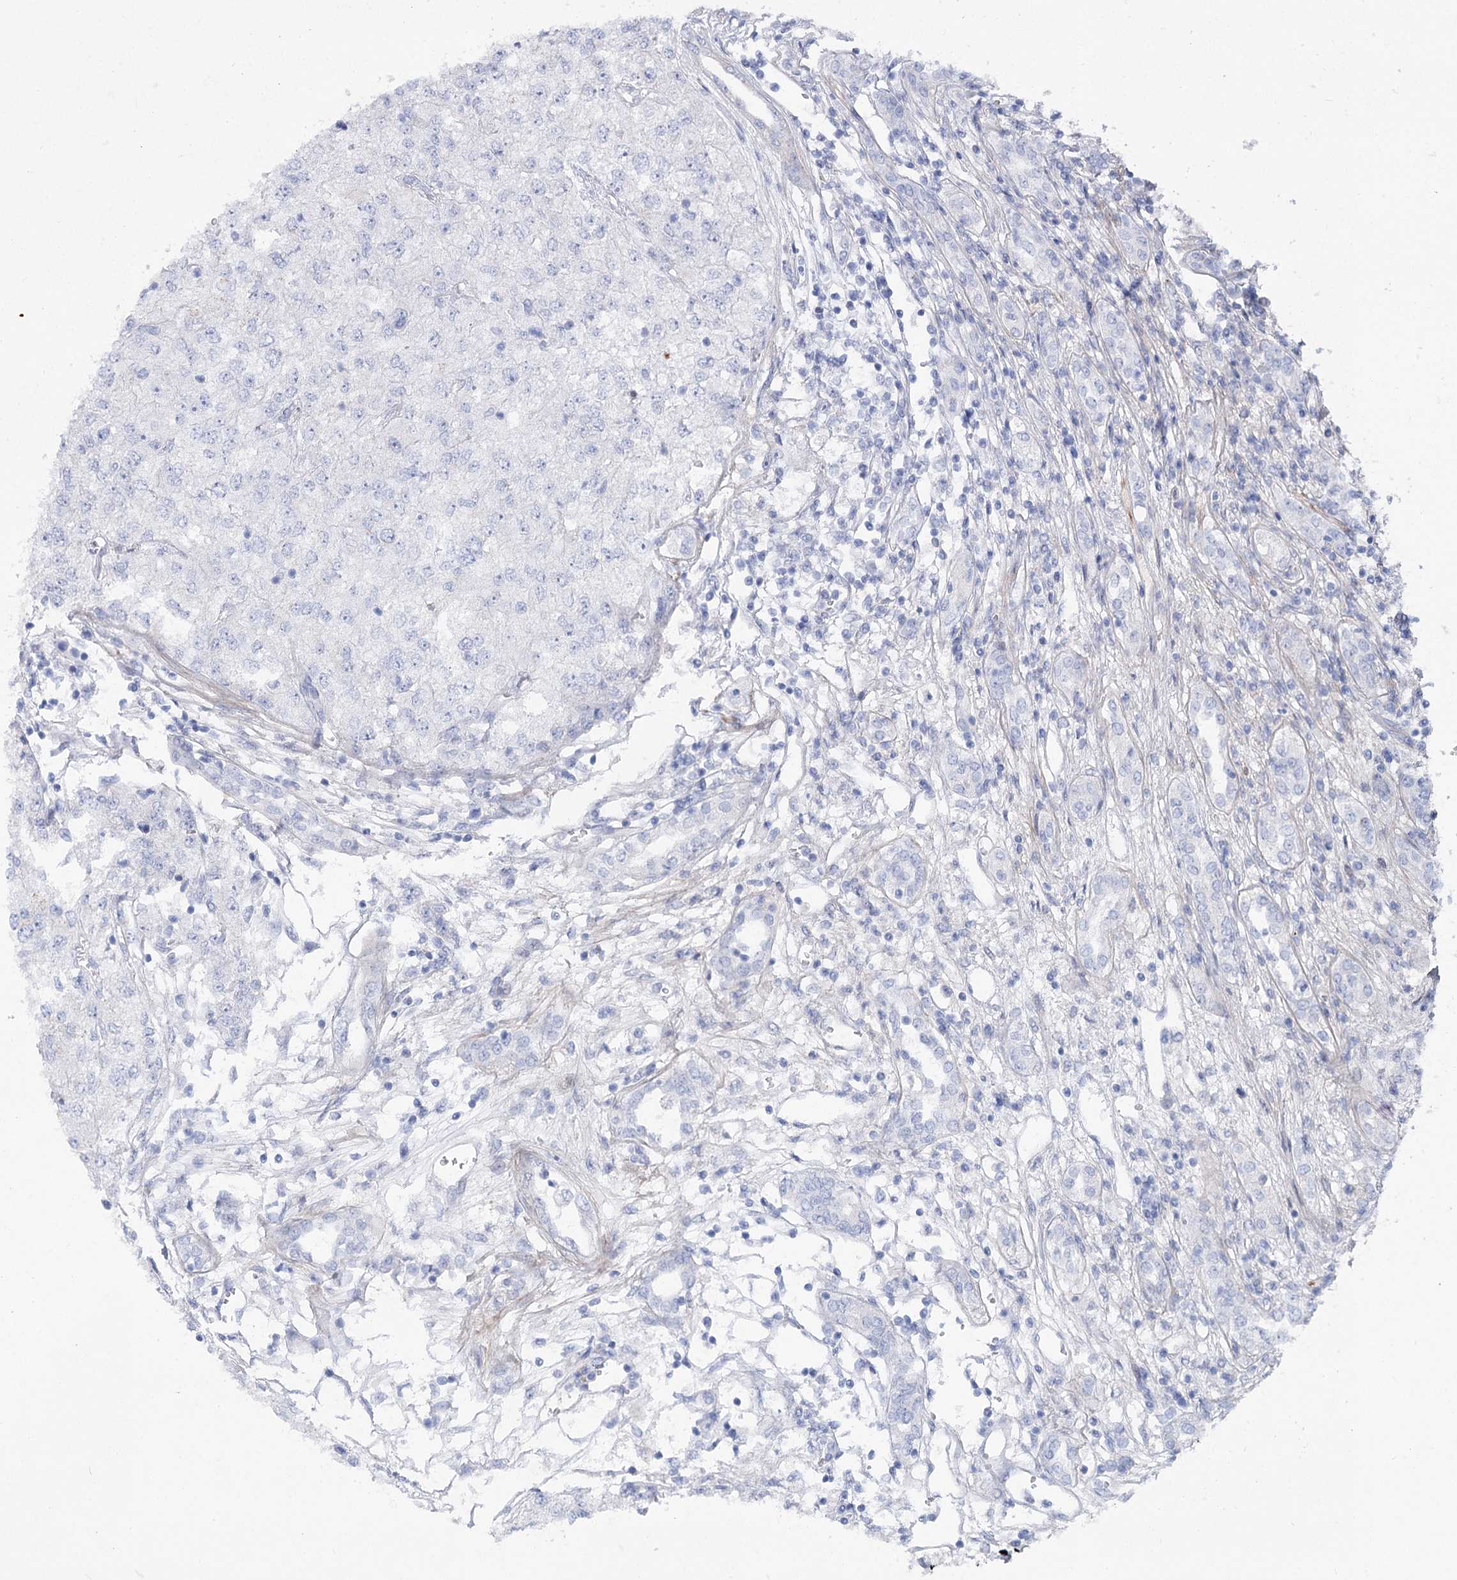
{"staining": {"intensity": "negative", "quantity": "none", "location": "none"}, "tissue": "renal cancer", "cell_type": "Tumor cells", "image_type": "cancer", "snomed": [{"axis": "morphology", "description": "Adenocarcinoma, NOS"}, {"axis": "topography", "description": "Kidney"}], "caption": "Immunohistochemical staining of renal cancer exhibits no significant positivity in tumor cells.", "gene": "ANKRD23", "patient": {"sex": "female", "age": 54}}